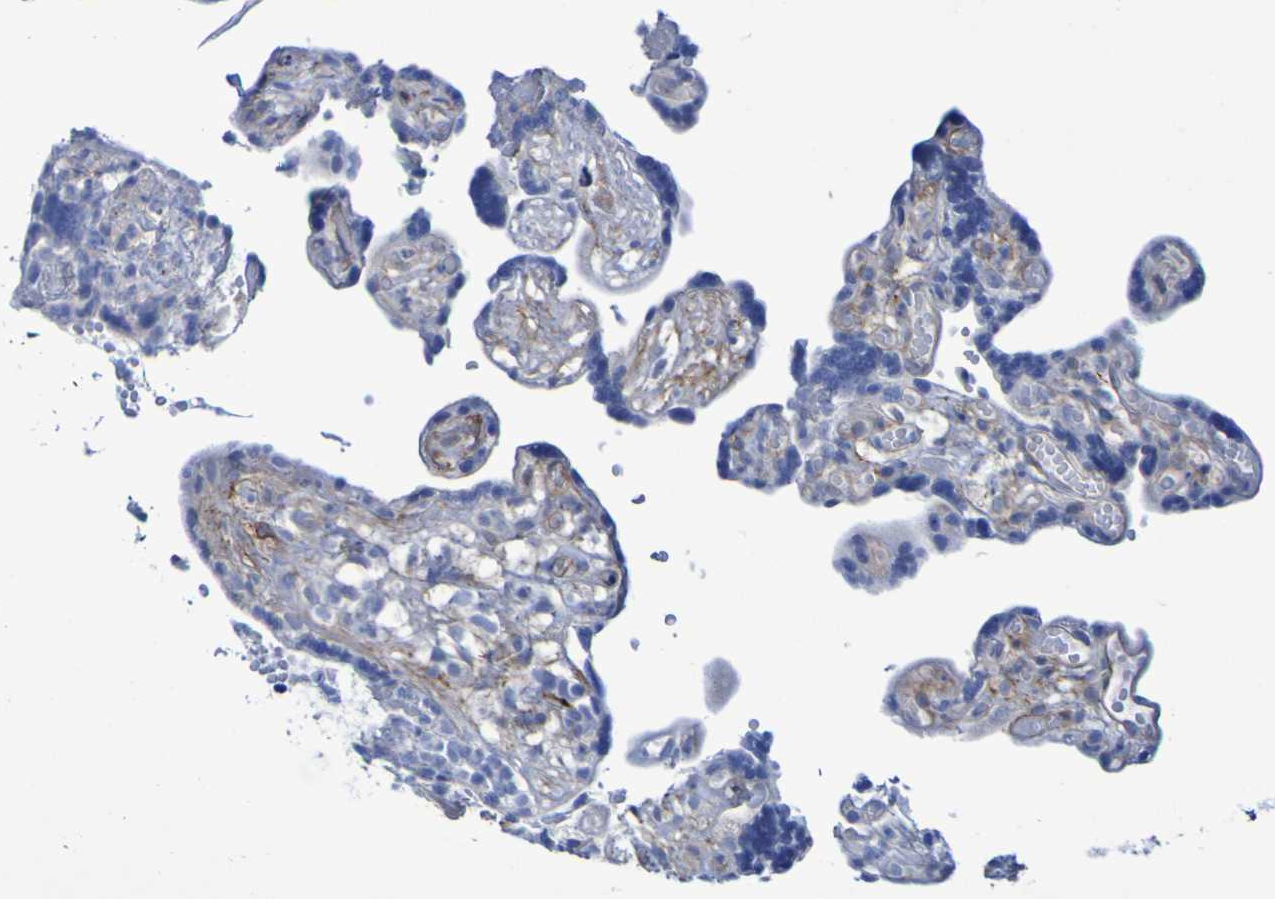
{"staining": {"intensity": "strong", "quantity": "<25%", "location": "cytoplasmic/membranous"}, "tissue": "placenta", "cell_type": "Decidual cells", "image_type": "normal", "snomed": [{"axis": "morphology", "description": "Normal tissue, NOS"}, {"axis": "topography", "description": "Placenta"}], "caption": "Decidual cells show strong cytoplasmic/membranous staining in approximately <25% of cells in unremarkable placenta.", "gene": "LPP", "patient": {"sex": "female", "age": 30}}